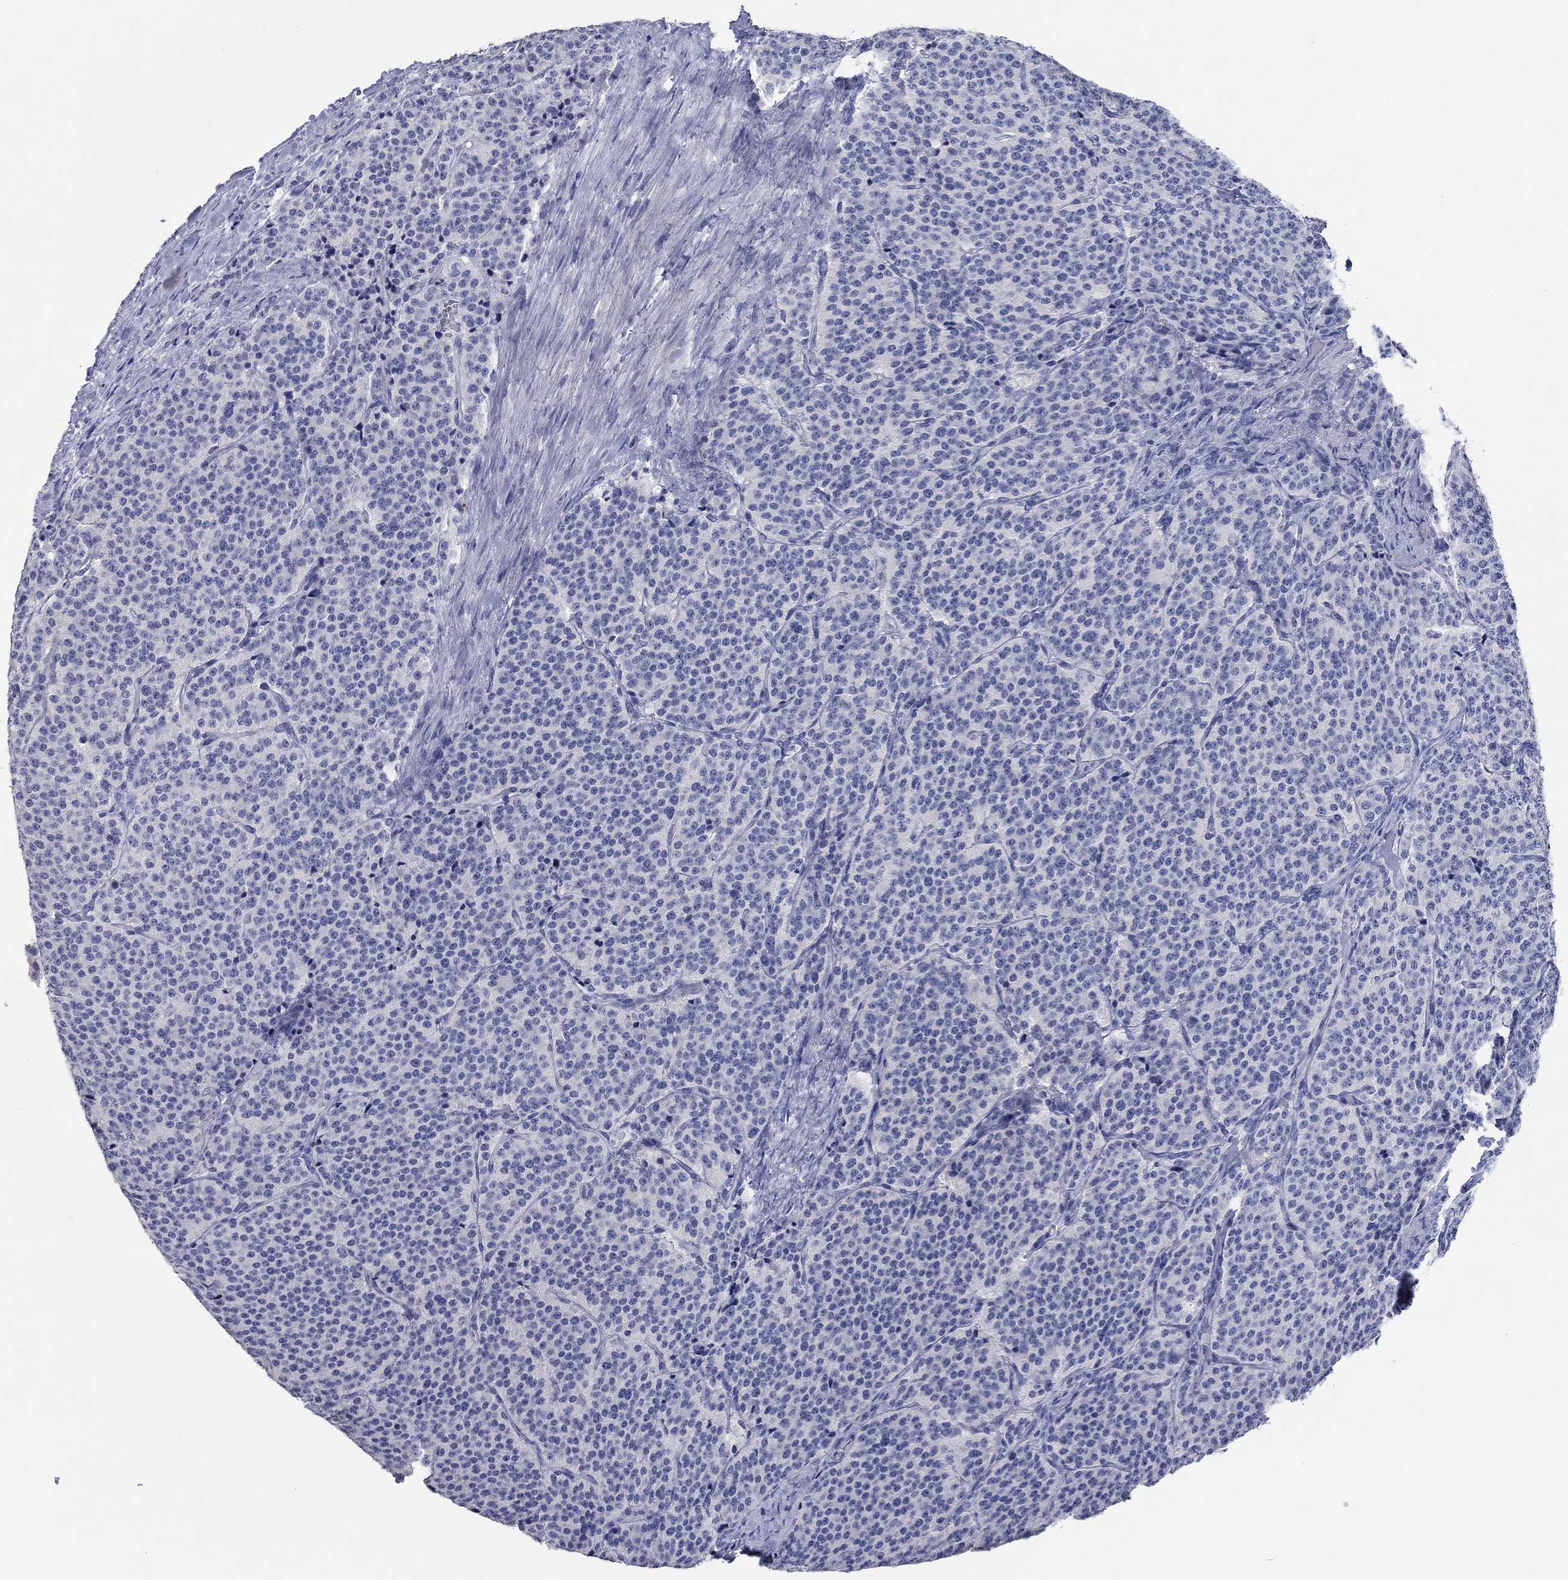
{"staining": {"intensity": "negative", "quantity": "none", "location": "none"}, "tissue": "carcinoid", "cell_type": "Tumor cells", "image_type": "cancer", "snomed": [{"axis": "morphology", "description": "Carcinoid, malignant, NOS"}, {"axis": "topography", "description": "Small intestine"}], "caption": "The immunohistochemistry (IHC) image has no significant expression in tumor cells of malignant carcinoid tissue.", "gene": "POU5F1", "patient": {"sex": "female", "age": 58}}